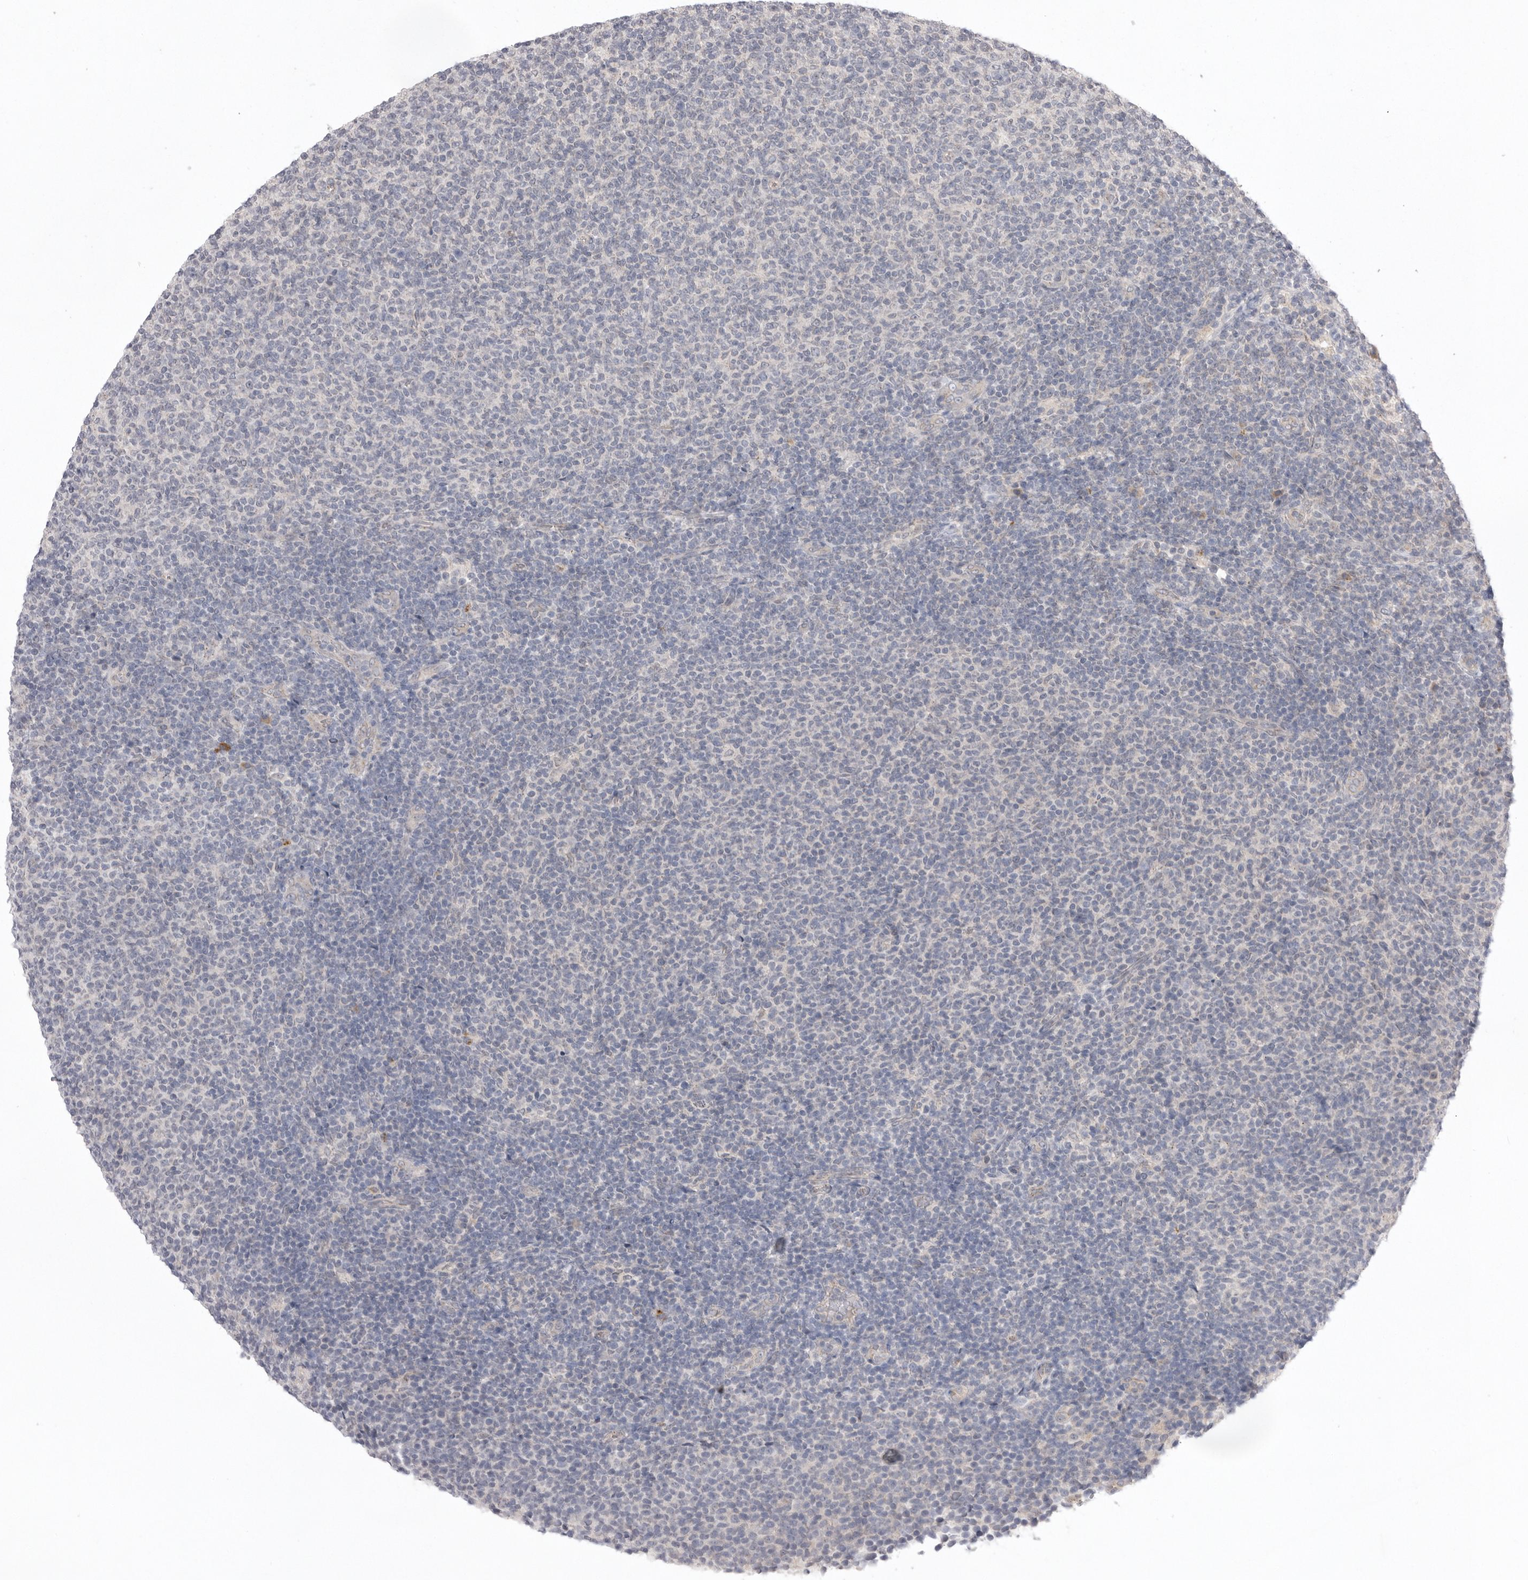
{"staining": {"intensity": "negative", "quantity": "none", "location": "none"}, "tissue": "lymphoma", "cell_type": "Tumor cells", "image_type": "cancer", "snomed": [{"axis": "morphology", "description": "Malignant lymphoma, non-Hodgkin's type, Low grade"}, {"axis": "topography", "description": "Lymph node"}], "caption": "Immunohistochemical staining of low-grade malignant lymphoma, non-Hodgkin's type exhibits no significant staining in tumor cells.", "gene": "TLR3", "patient": {"sex": "male", "age": 66}}